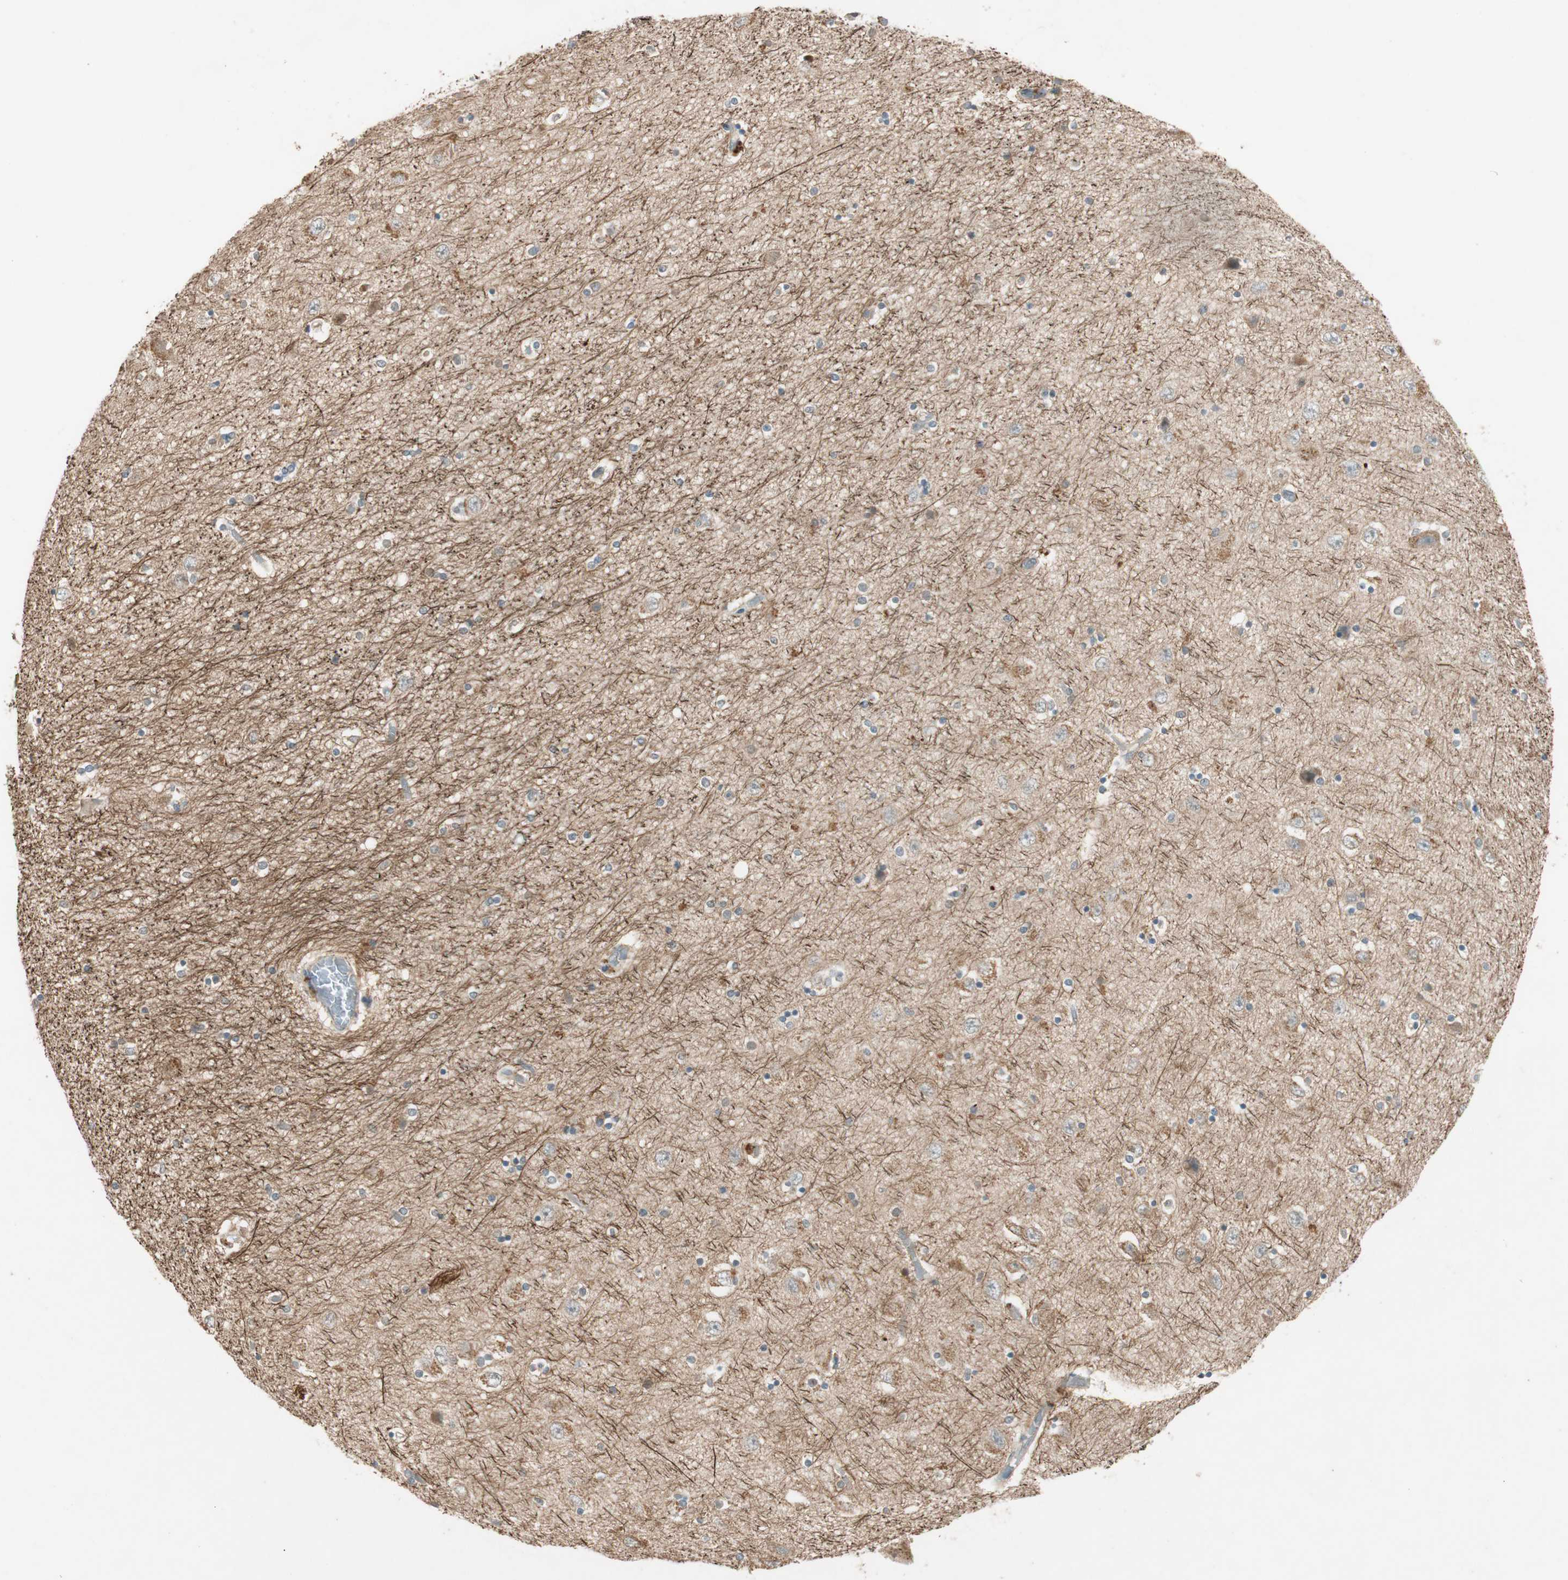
{"staining": {"intensity": "moderate", "quantity": "<25%", "location": "cytoplasmic/membranous"}, "tissue": "hippocampus", "cell_type": "Glial cells", "image_type": "normal", "snomed": [{"axis": "morphology", "description": "Normal tissue, NOS"}, {"axis": "topography", "description": "Hippocampus"}], "caption": "Hippocampus was stained to show a protein in brown. There is low levels of moderate cytoplasmic/membranous staining in approximately <25% of glial cells. (DAB (3,3'-diaminobenzidine) IHC with brightfield microscopy, high magnification).", "gene": "NCLN", "patient": {"sex": "female", "age": 54}}